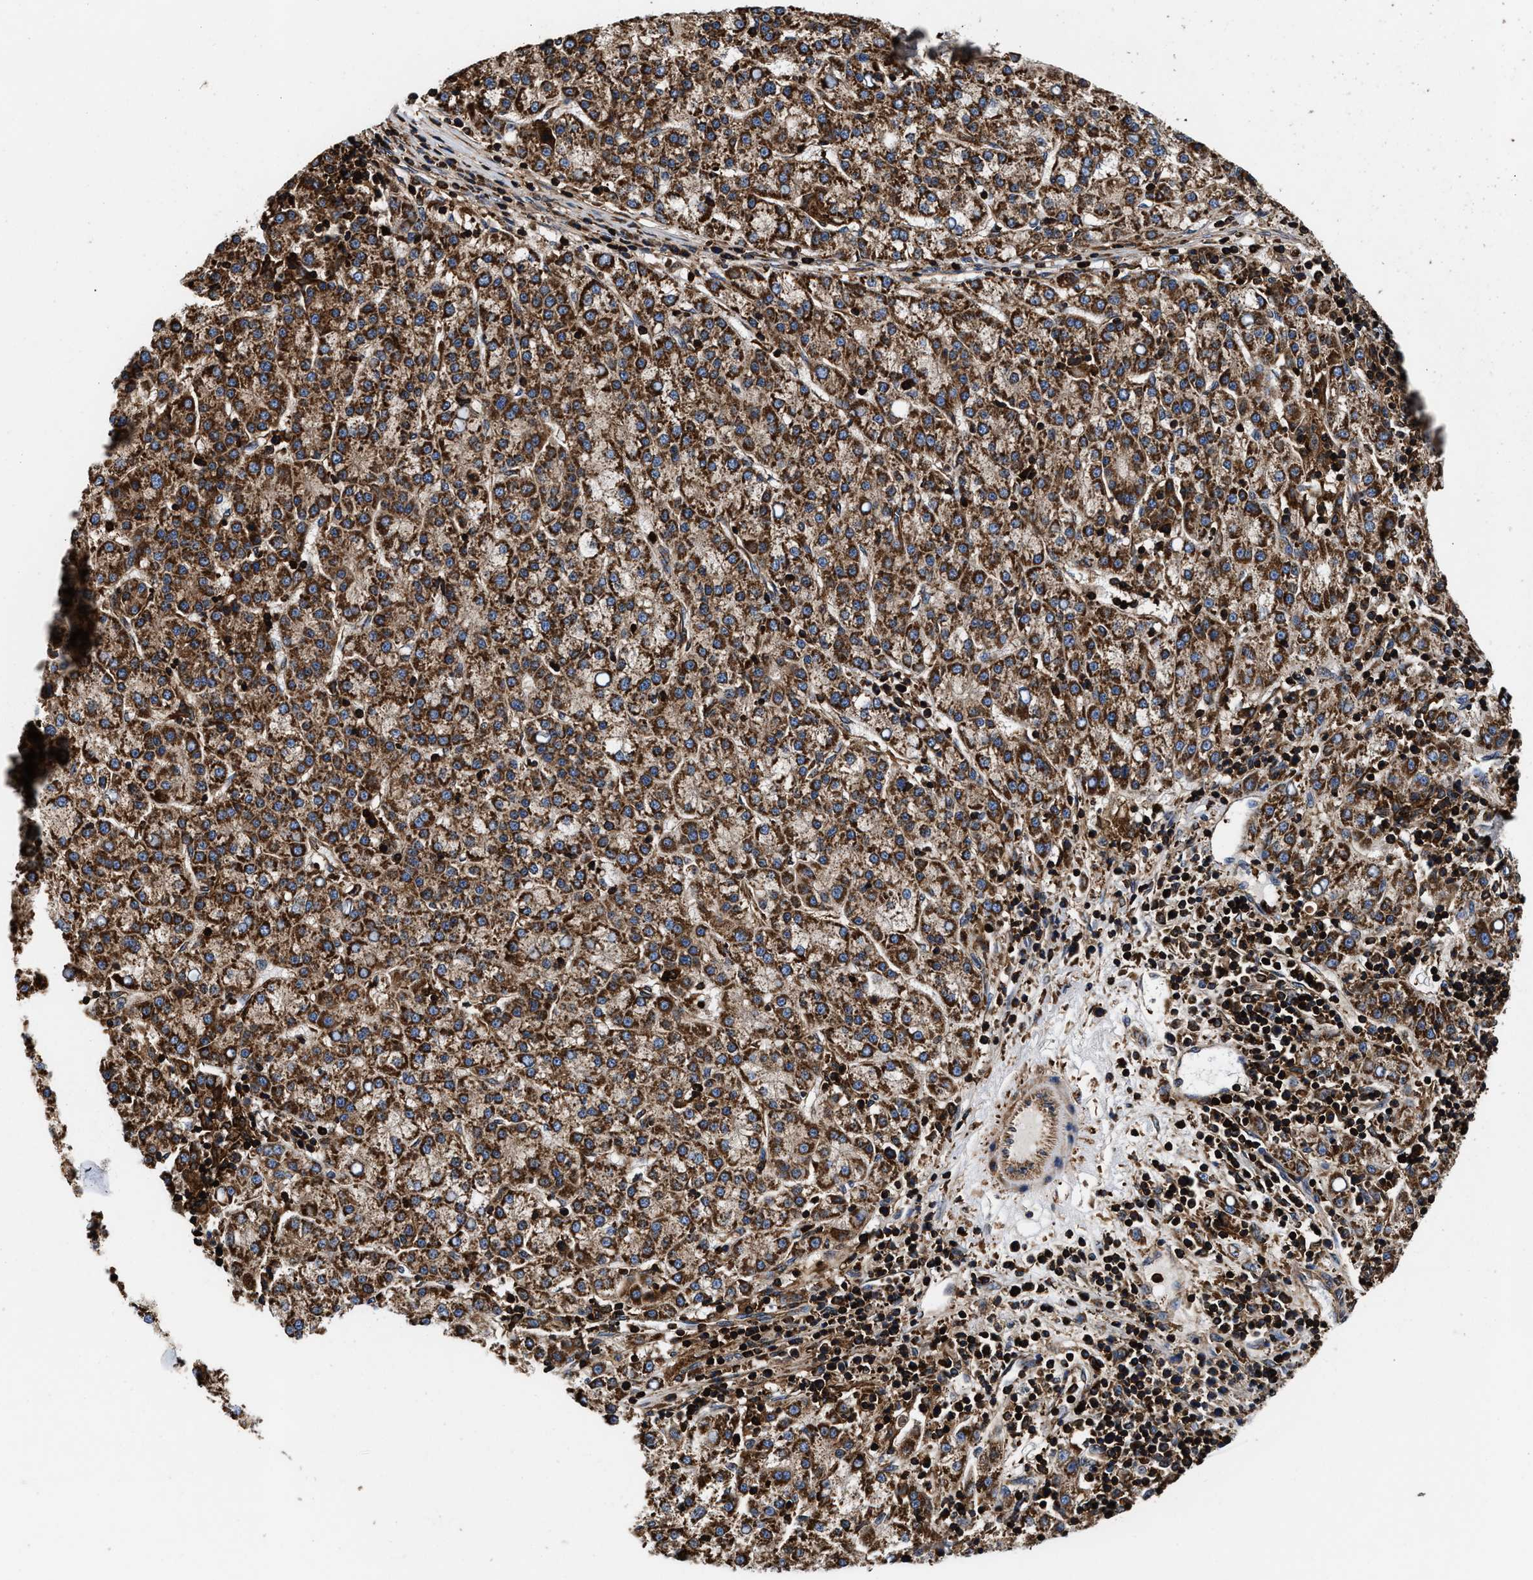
{"staining": {"intensity": "strong", "quantity": ">75%", "location": "cytoplasmic/membranous"}, "tissue": "liver cancer", "cell_type": "Tumor cells", "image_type": "cancer", "snomed": [{"axis": "morphology", "description": "Carcinoma, Hepatocellular, NOS"}, {"axis": "topography", "description": "Liver"}], "caption": "Liver hepatocellular carcinoma tissue displays strong cytoplasmic/membranous positivity in about >75% of tumor cells", "gene": "KYAT1", "patient": {"sex": "female", "age": 58}}